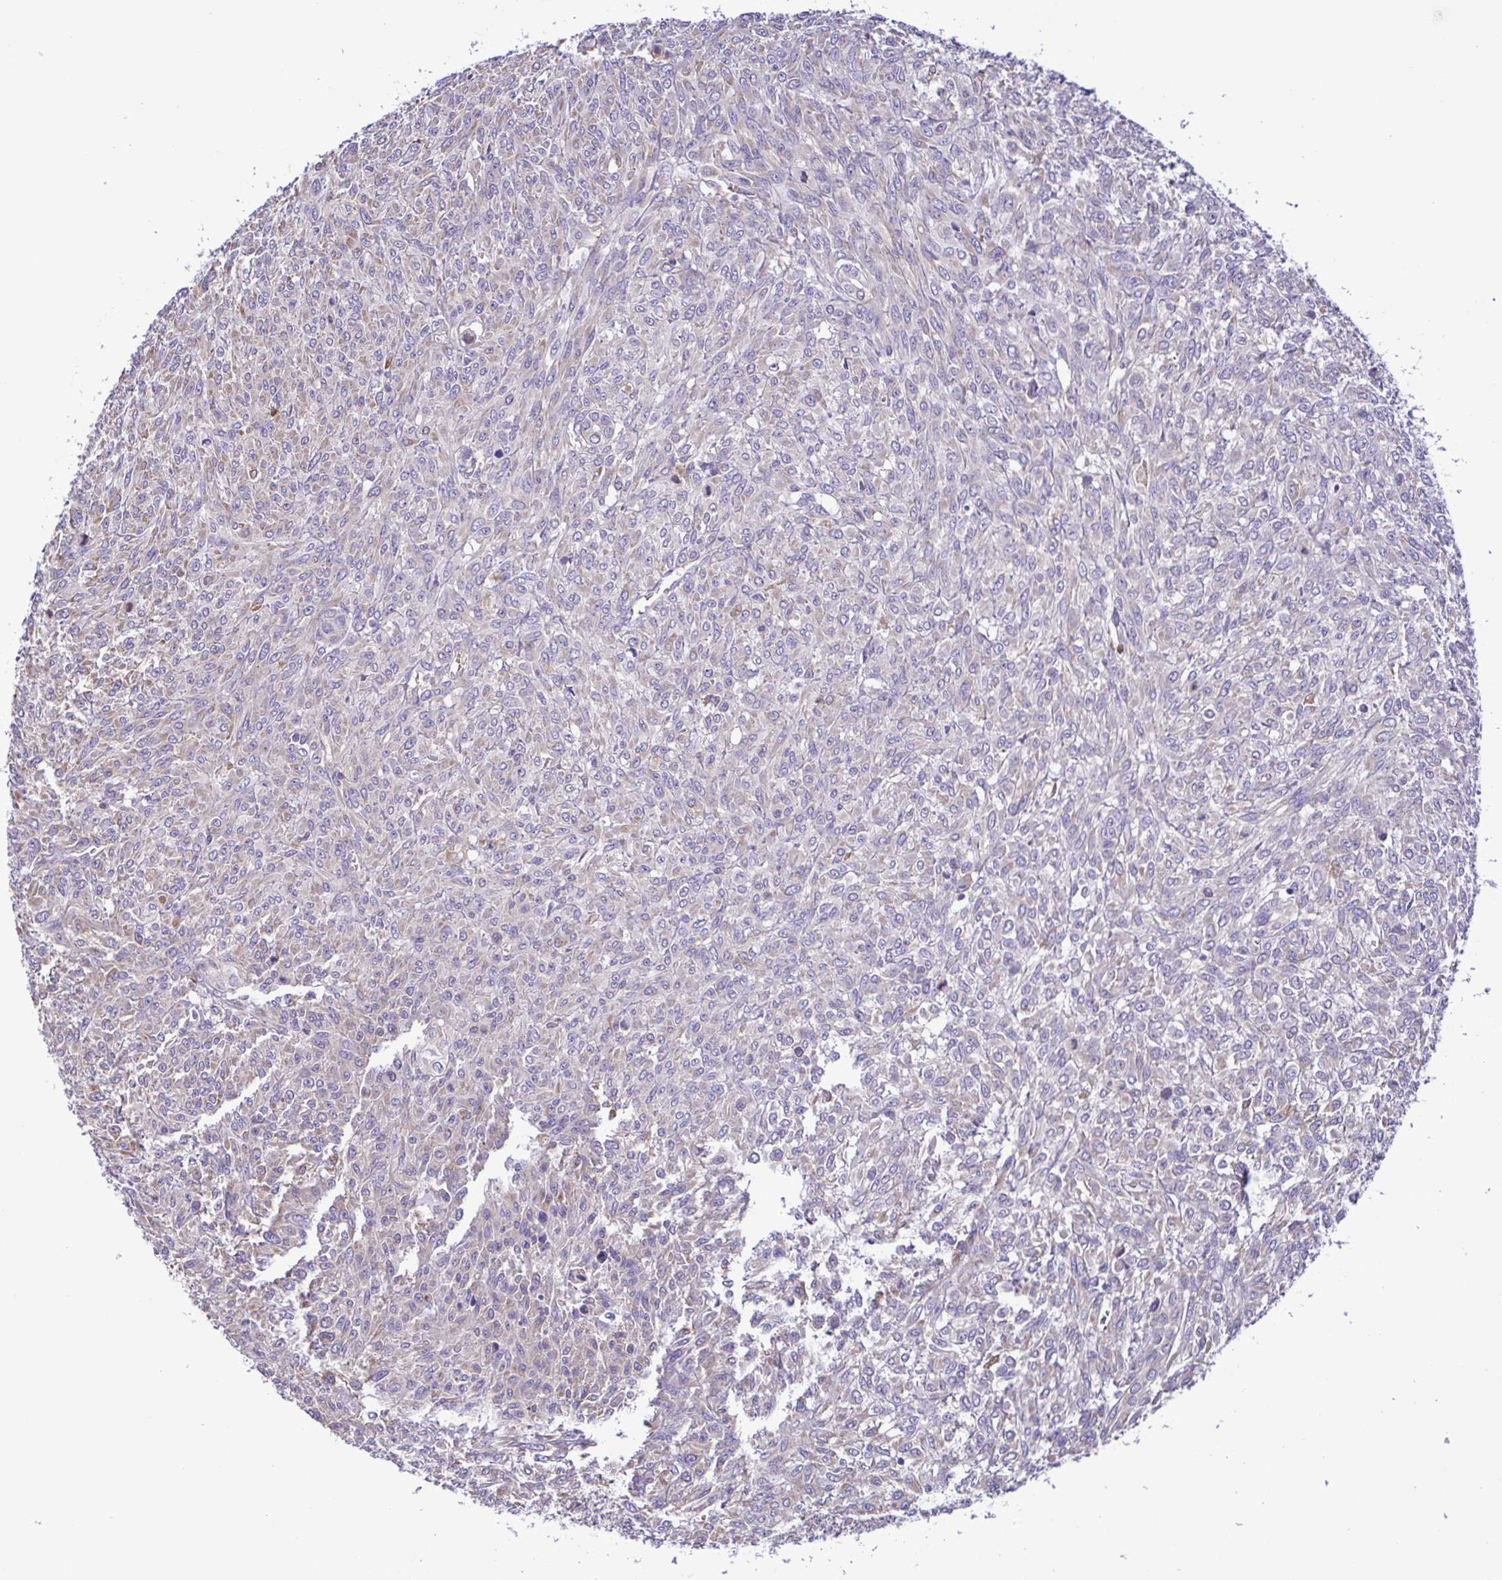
{"staining": {"intensity": "negative", "quantity": "none", "location": "none"}, "tissue": "renal cancer", "cell_type": "Tumor cells", "image_type": "cancer", "snomed": [{"axis": "morphology", "description": "Adenocarcinoma, NOS"}, {"axis": "topography", "description": "Kidney"}], "caption": "Histopathology image shows no protein positivity in tumor cells of renal cancer (adenocarcinoma) tissue.", "gene": "TNNI3", "patient": {"sex": "male", "age": 58}}